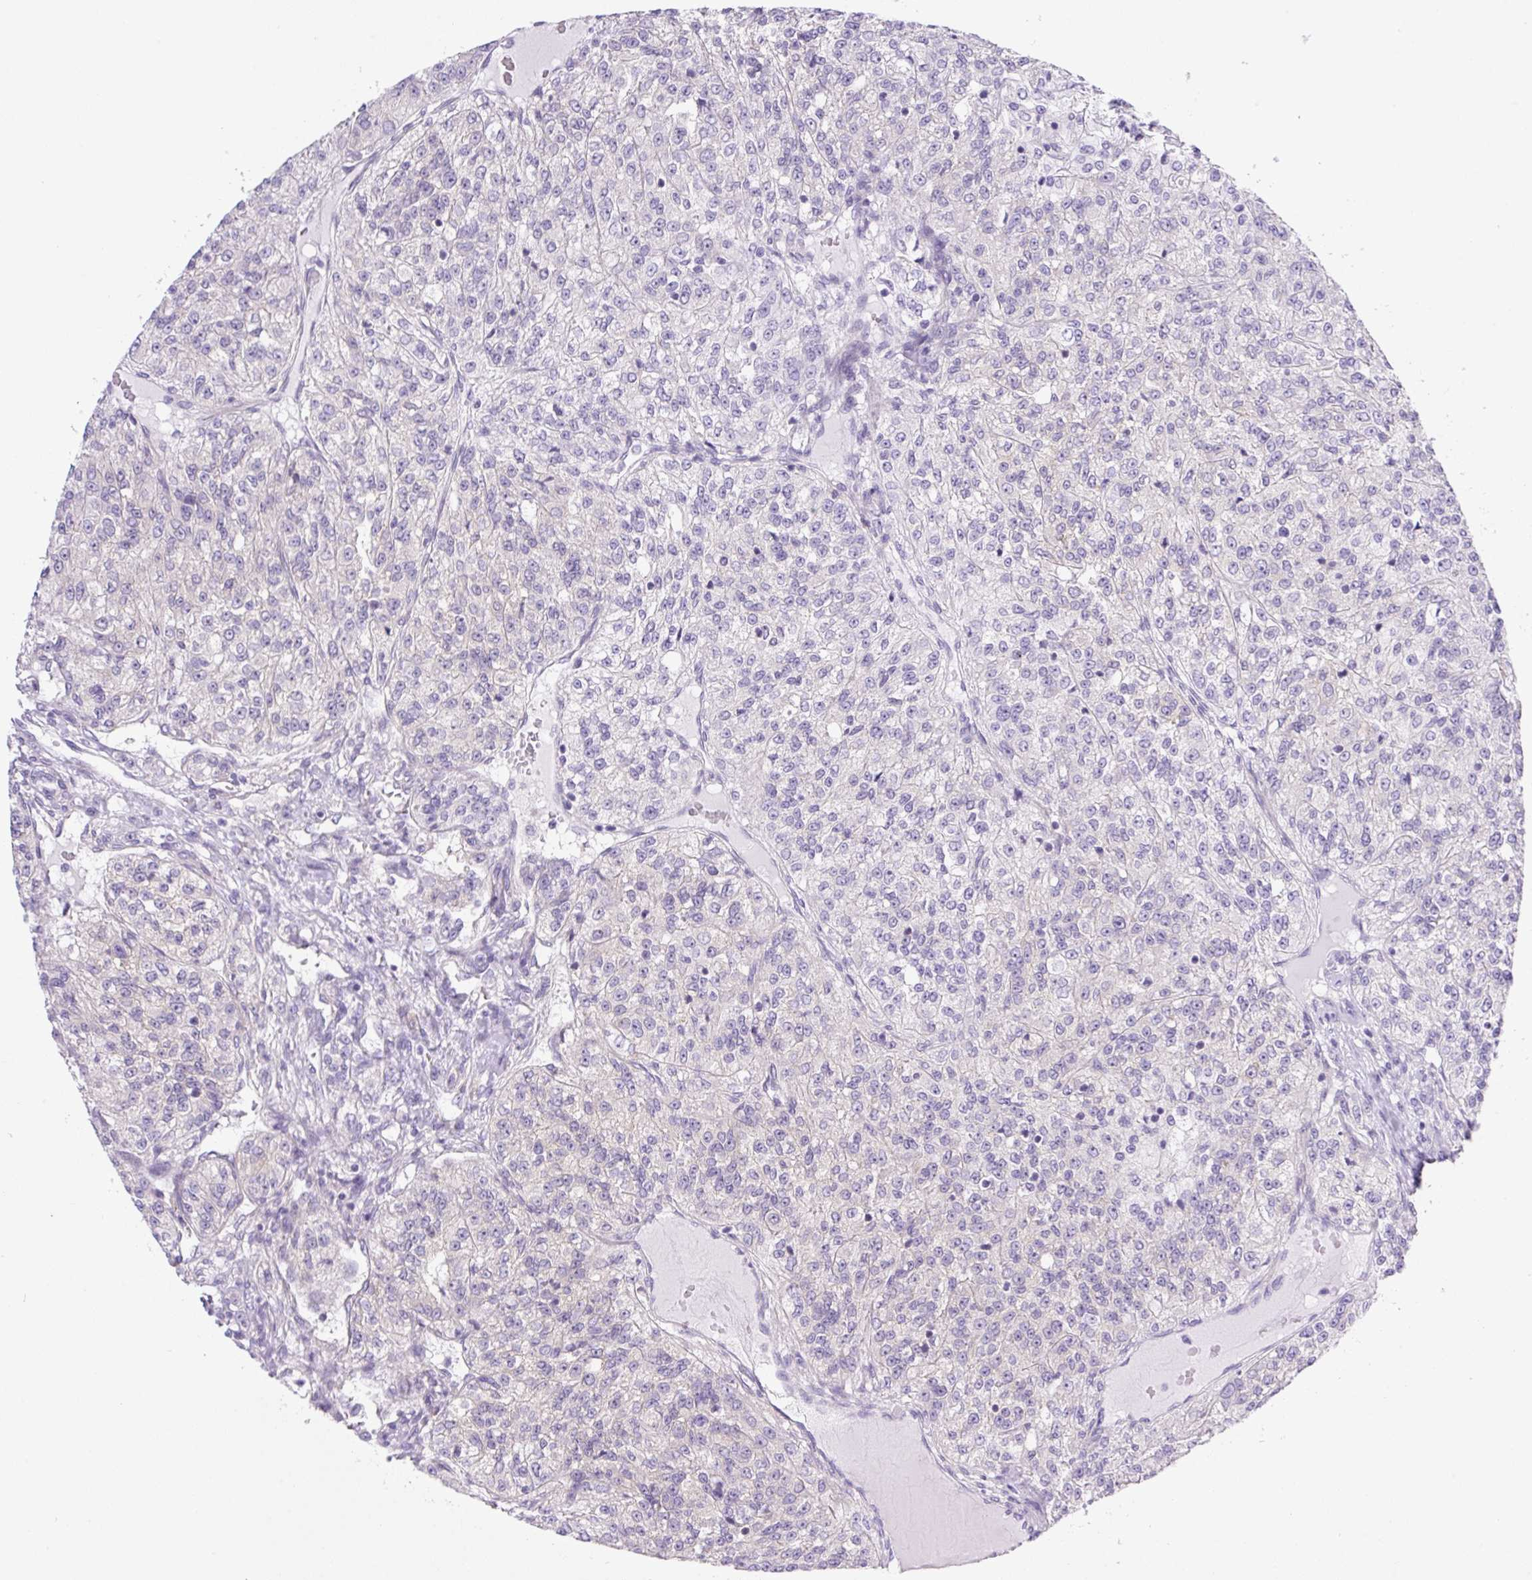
{"staining": {"intensity": "negative", "quantity": "none", "location": "none"}, "tissue": "renal cancer", "cell_type": "Tumor cells", "image_type": "cancer", "snomed": [{"axis": "morphology", "description": "Adenocarcinoma, NOS"}, {"axis": "topography", "description": "Kidney"}], "caption": "Immunohistochemistry (IHC) micrograph of human adenocarcinoma (renal) stained for a protein (brown), which reveals no staining in tumor cells.", "gene": "CAMK2B", "patient": {"sex": "female", "age": 63}}